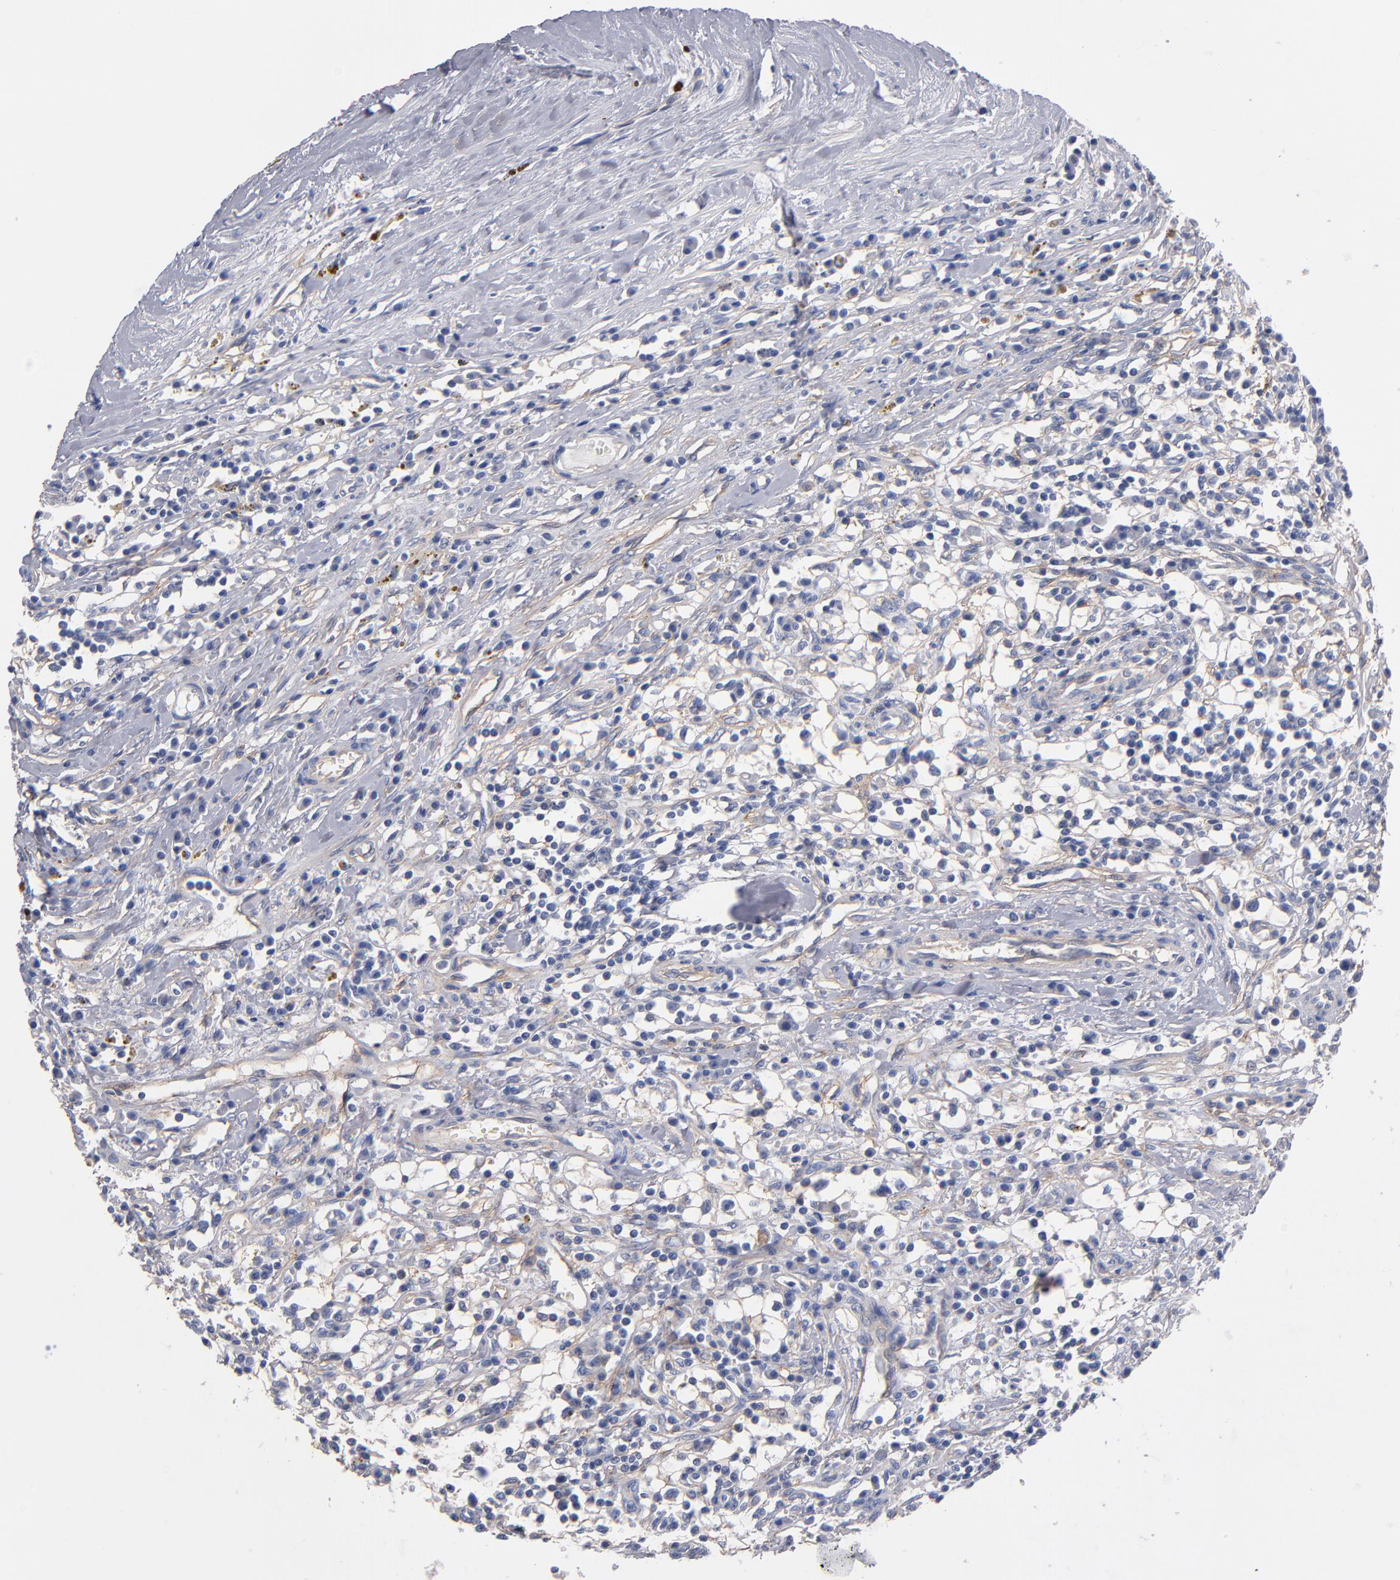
{"staining": {"intensity": "negative", "quantity": "none", "location": "none"}, "tissue": "renal cancer", "cell_type": "Tumor cells", "image_type": "cancer", "snomed": [{"axis": "morphology", "description": "Adenocarcinoma, NOS"}, {"axis": "topography", "description": "Kidney"}], "caption": "High power microscopy micrograph of an IHC photomicrograph of renal cancer, revealing no significant expression in tumor cells.", "gene": "PLSCR4", "patient": {"sex": "male", "age": 82}}